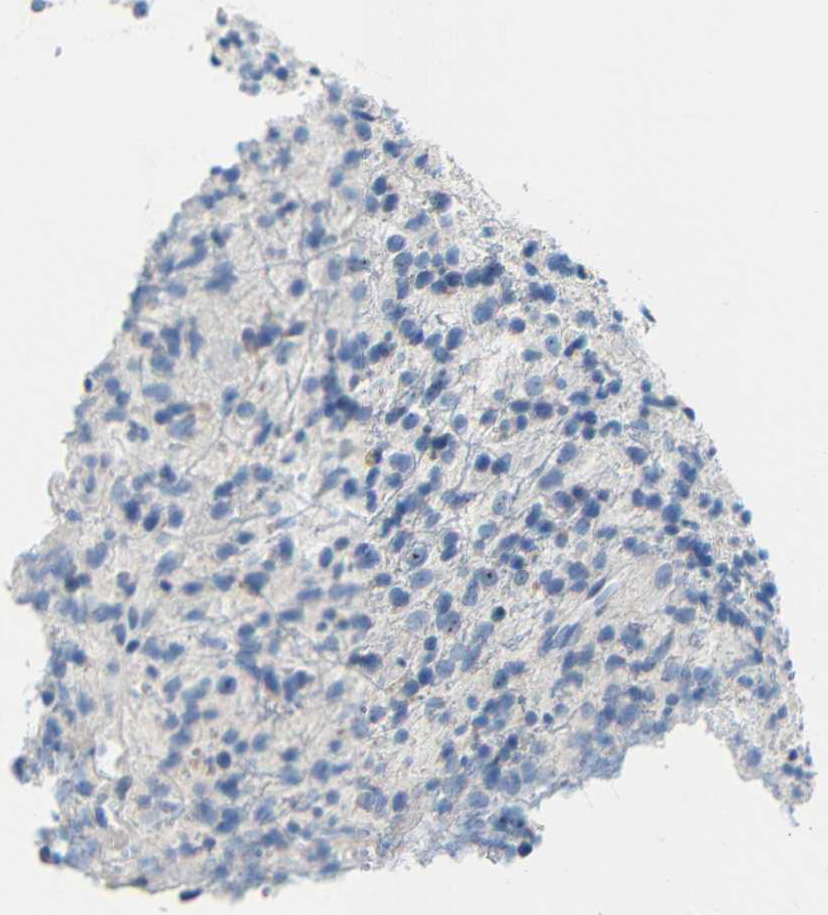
{"staining": {"intensity": "negative", "quantity": "none", "location": "none"}, "tissue": "glioma", "cell_type": "Tumor cells", "image_type": "cancer", "snomed": [{"axis": "morphology", "description": "Glioma, malignant, High grade"}, {"axis": "topography", "description": "pancreas cauda"}], "caption": "Malignant glioma (high-grade) was stained to show a protein in brown. There is no significant positivity in tumor cells.", "gene": "C1orf210", "patient": {"sex": "male", "age": 60}}